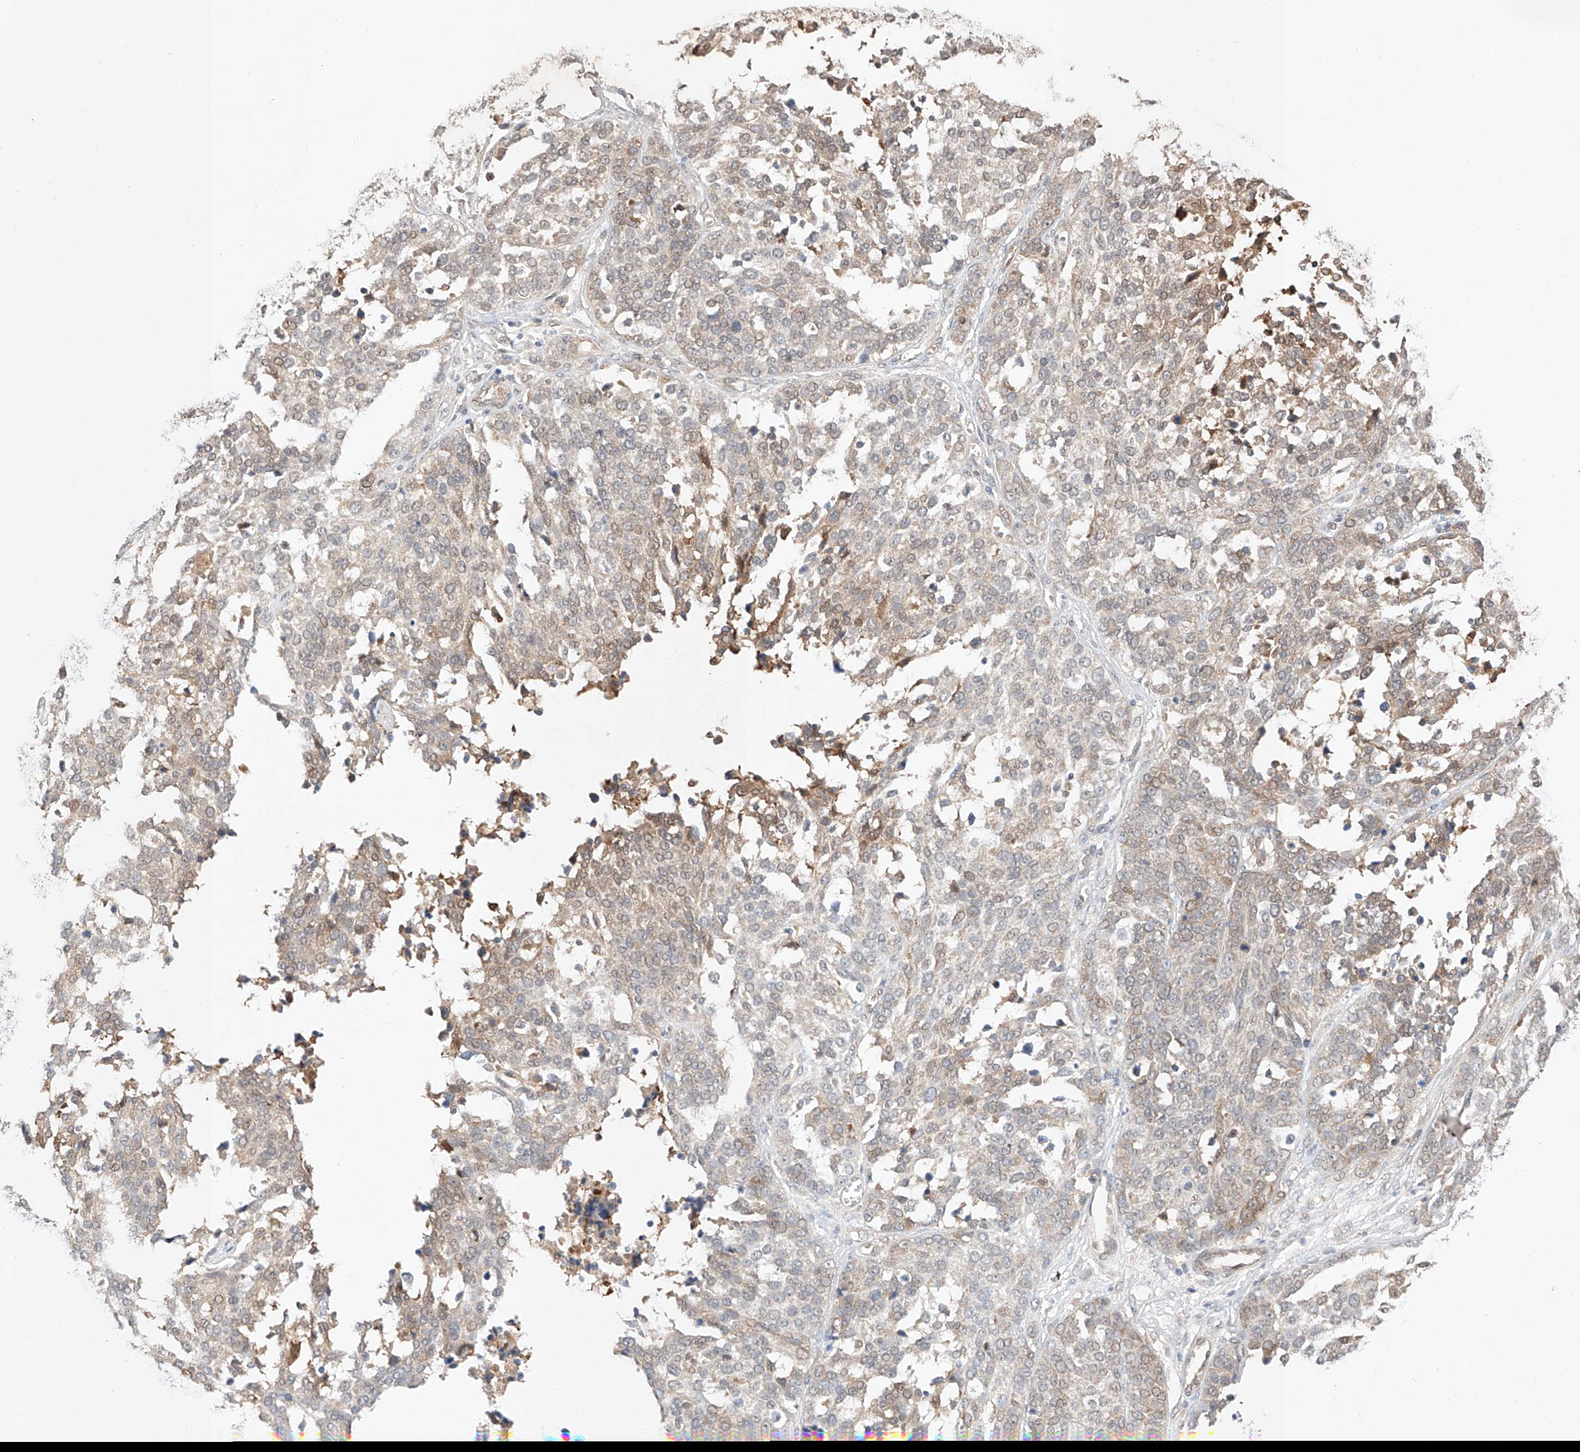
{"staining": {"intensity": "weak", "quantity": "25%-75%", "location": "cytoplasmic/membranous,nuclear"}, "tissue": "ovarian cancer", "cell_type": "Tumor cells", "image_type": "cancer", "snomed": [{"axis": "morphology", "description": "Cystadenocarcinoma, serous, NOS"}, {"axis": "topography", "description": "Ovary"}], "caption": "Tumor cells exhibit weak cytoplasmic/membranous and nuclear expression in approximately 25%-75% of cells in ovarian cancer (serous cystadenocarcinoma).", "gene": "ZNF124", "patient": {"sex": "female", "age": 44}}